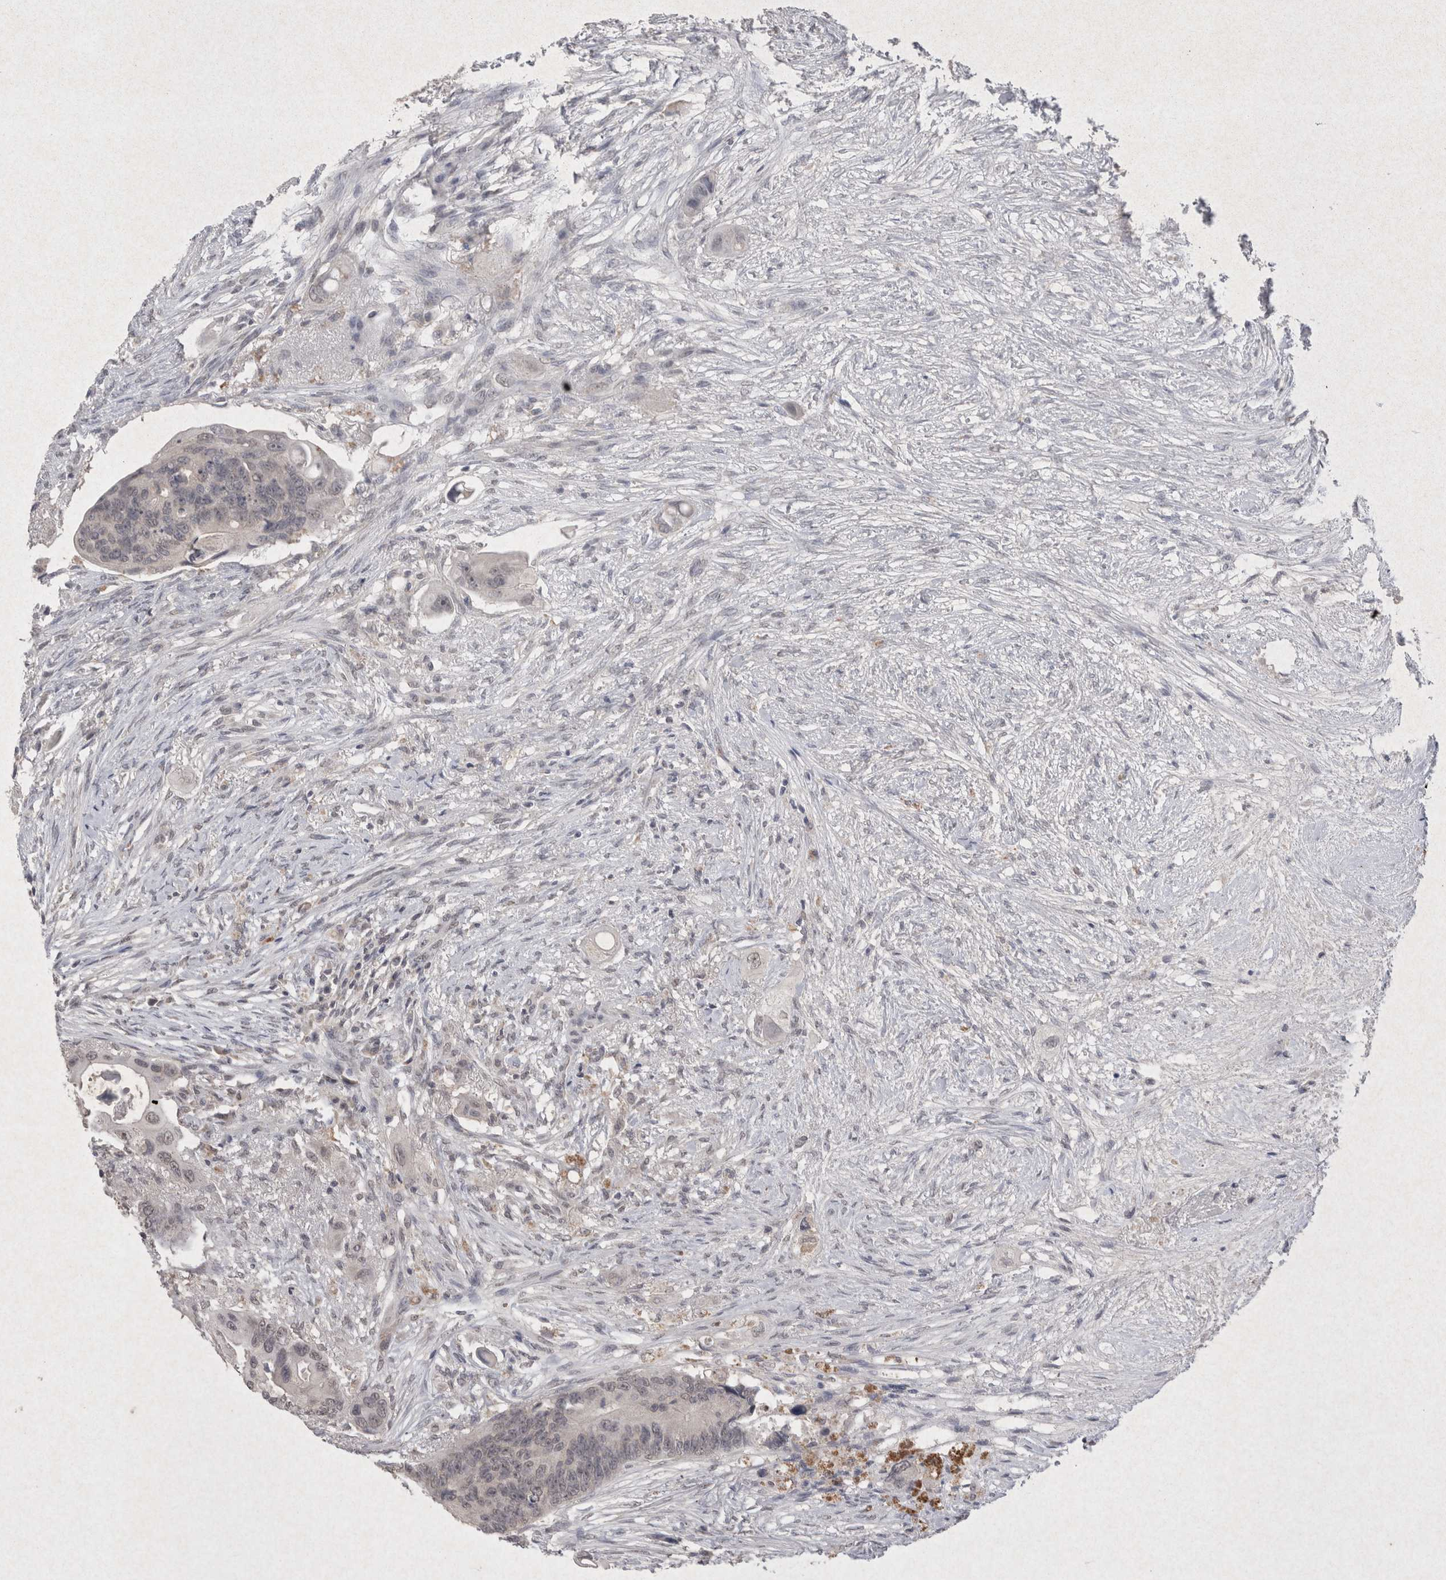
{"staining": {"intensity": "negative", "quantity": "none", "location": "none"}, "tissue": "colorectal cancer", "cell_type": "Tumor cells", "image_type": "cancer", "snomed": [{"axis": "morphology", "description": "Adenocarcinoma, NOS"}, {"axis": "topography", "description": "Colon"}], "caption": "The micrograph reveals no staining of tumor cells in colorectal adenocarcinoma.", "gene": "LYVE1", "patient": {"sex": "female", "age": 57}}